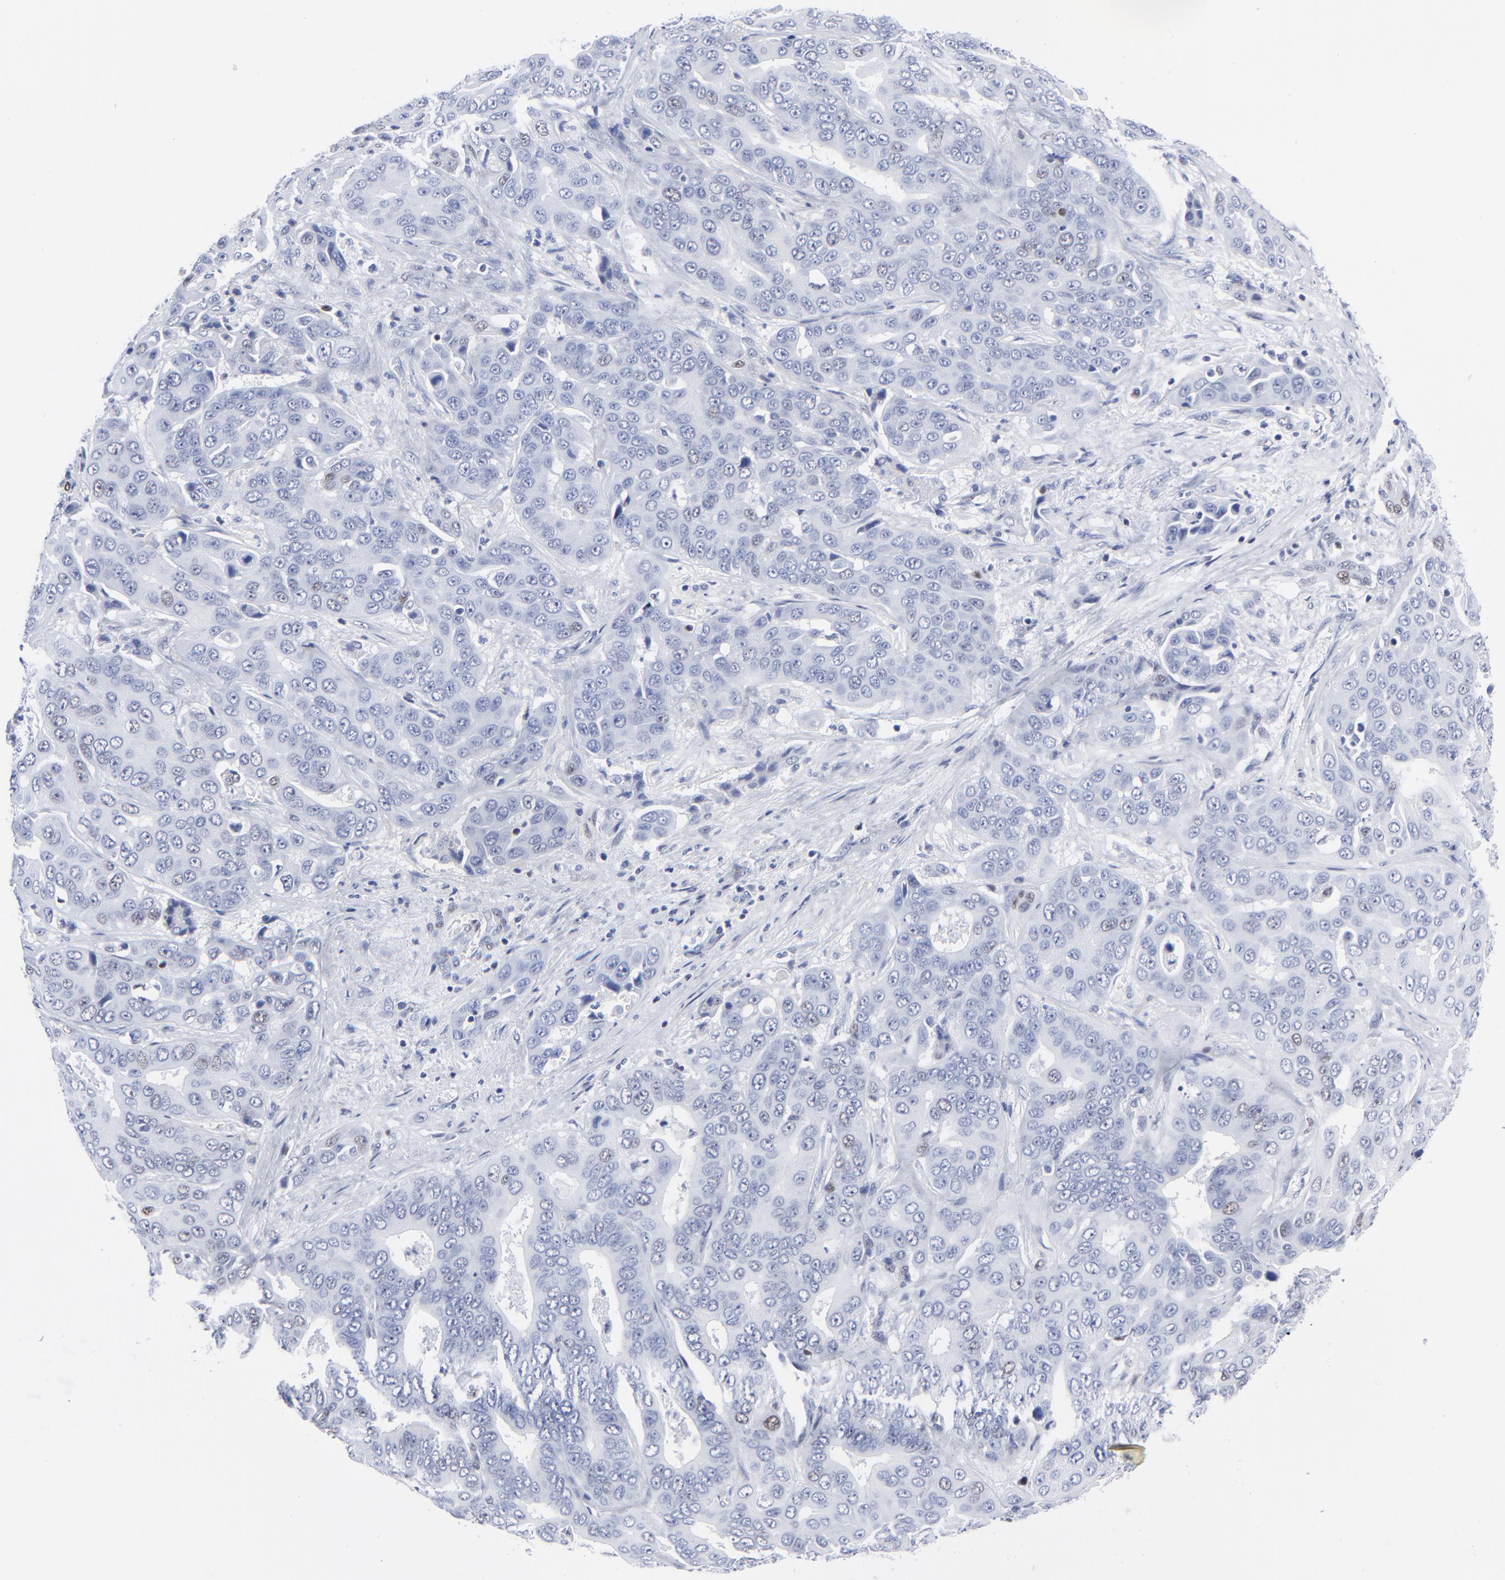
{"staining": {"intensity": "weak", "quantity": "<25%", "location": "nuclear"}, "tissue": "liver cancer", "cell_type": "Tumor cells", "image_type": "cancer", "snomed": [{"axis": "morphology", "description": "Cholangiocarcinoma"}, {"axis": "topography", "description": "Liver"}], "caption": "Liver cancer was stained to show a protein in brown. There is no significant positivity in tumor cells.", "gene": "JUN", "patient": {"sex": "female", "age": 52}}